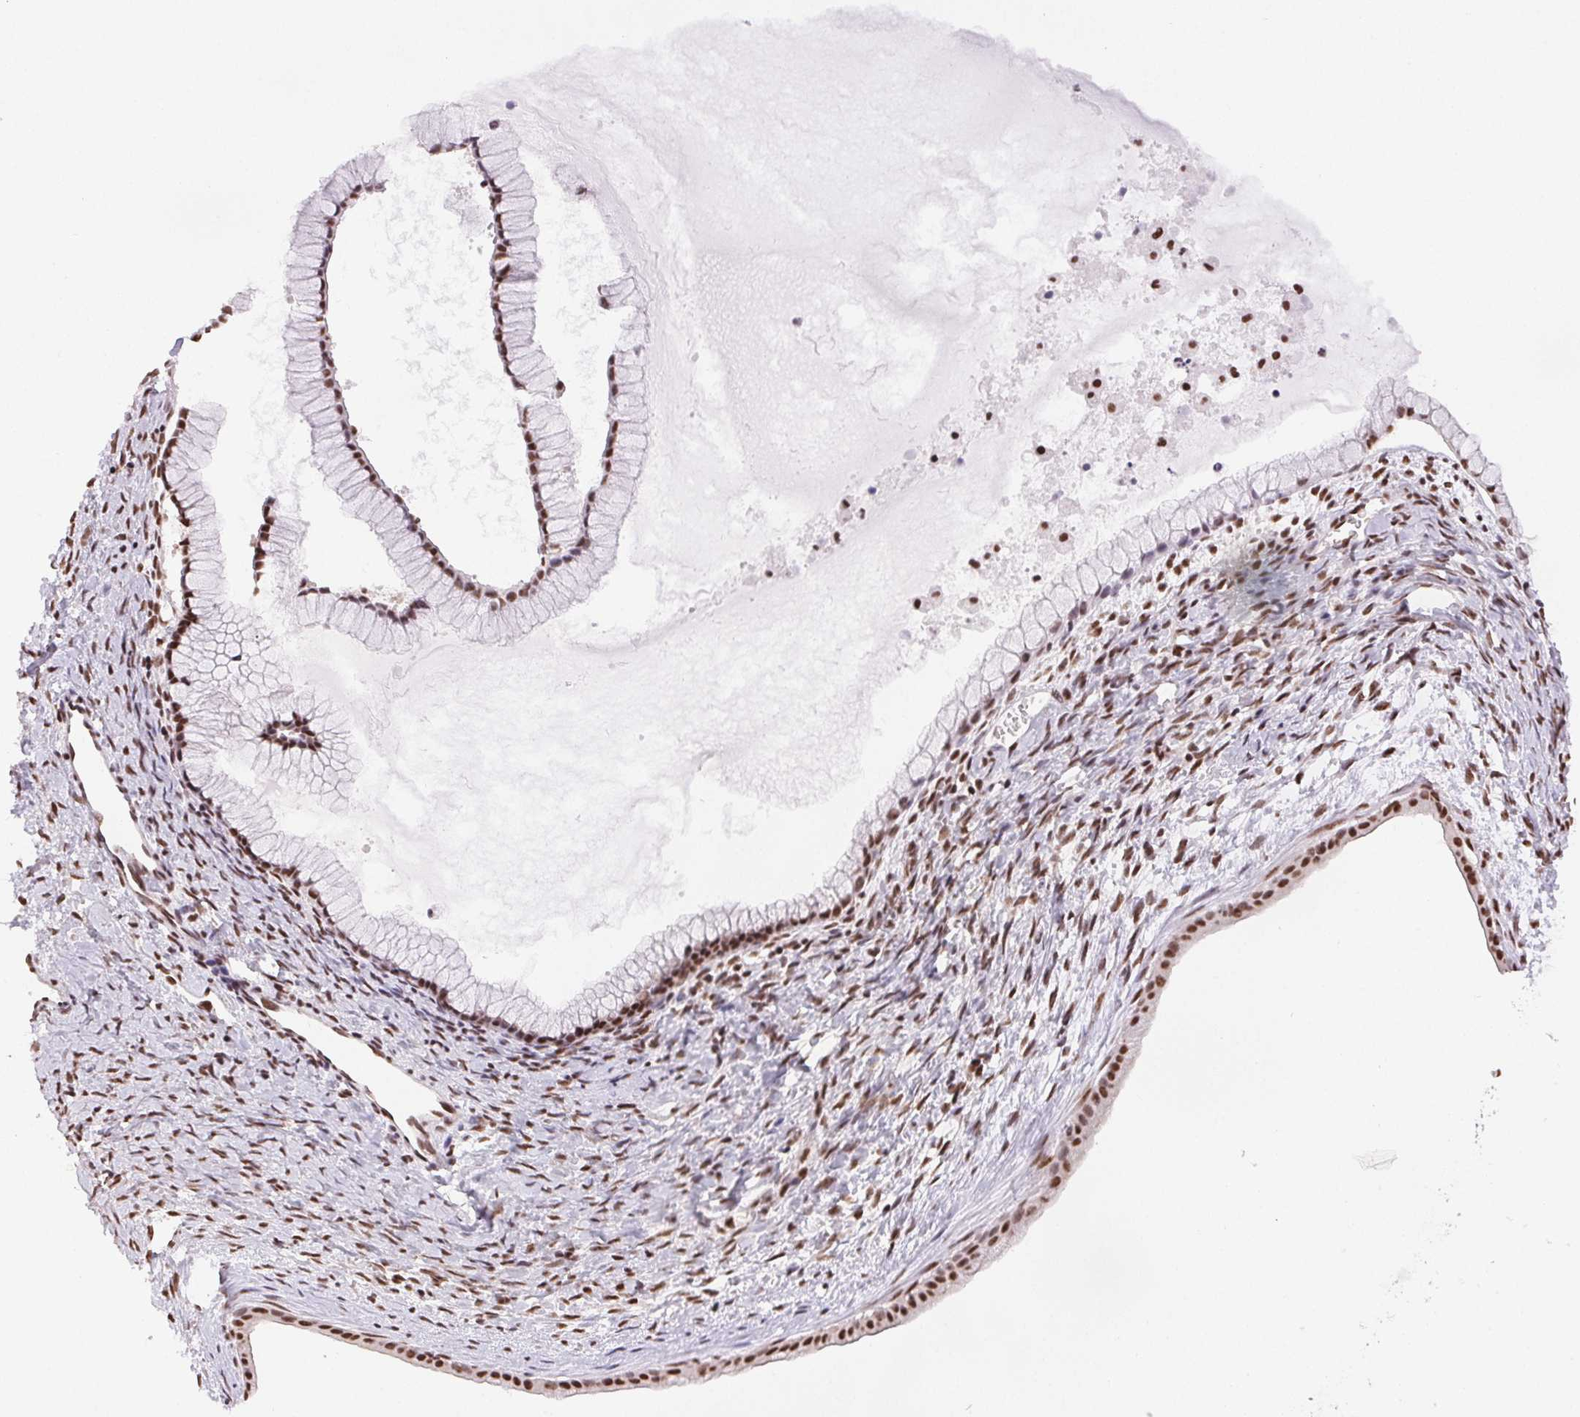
{"staining": {"intensity": "moderate", "quantity": ">75%", "location": "nuclear"}, "tissue": "ovarian cancer", "cell_type": "Tumor cells", "image_type": "cancer", "snomed": [{"axis": "morphology", "description": "Cystadenocarcinoma, mucinous, NOS"}, {"axis": "topography", "description": "Ovary"}], "caption": "The histopathology image exhibits staining of ovarian cancer (mucinous cystadenocarcinoma), revealing moderate nuclear protein positivity (brown color) within tumor cells.", "gene": "IK", "patient": {"sex": "female", "age": 41}}